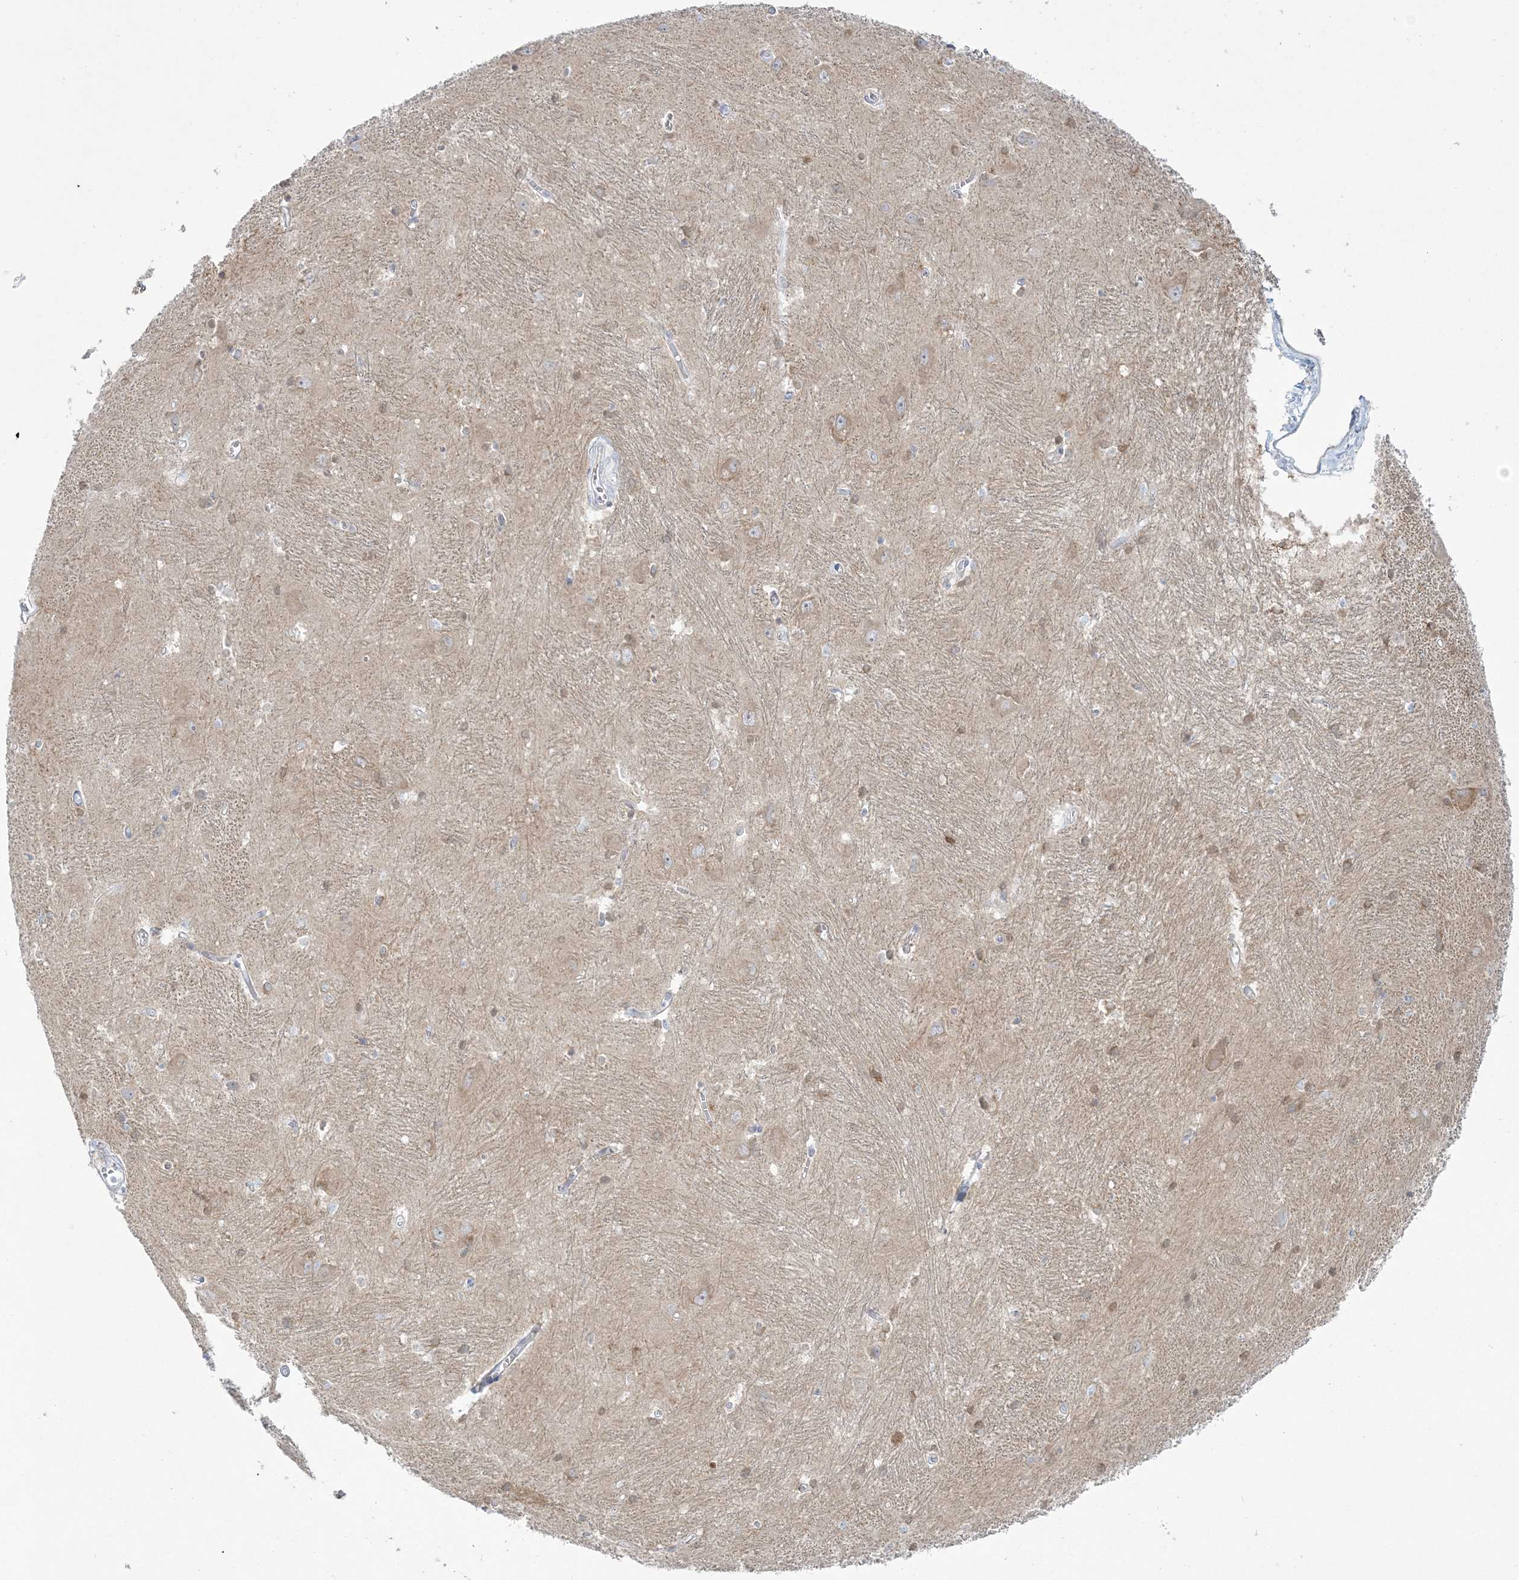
{"staining": {"intensity": "moderate", "quantity": "<25%", "location": "cytoplasmic/membranous,nuclear"}, "tissue": "caudate", "cell_type": "Glial cells", "image_type": "normal", "snomed": [{"axis": "morphology", "description": "Normal tissue, NOS"}, {"axis": "topography", "description": "Lateral ventricle wall"}], "caption": "The micrograph shows immunohistochemical staining of normal caudate. There is moderate cytoplasmic/membranous,nuclear staining is identified in approximately <25% of glial cells.", "gene": "ENSG00000288637", "patient": {"sex": "male", "age": 37}}